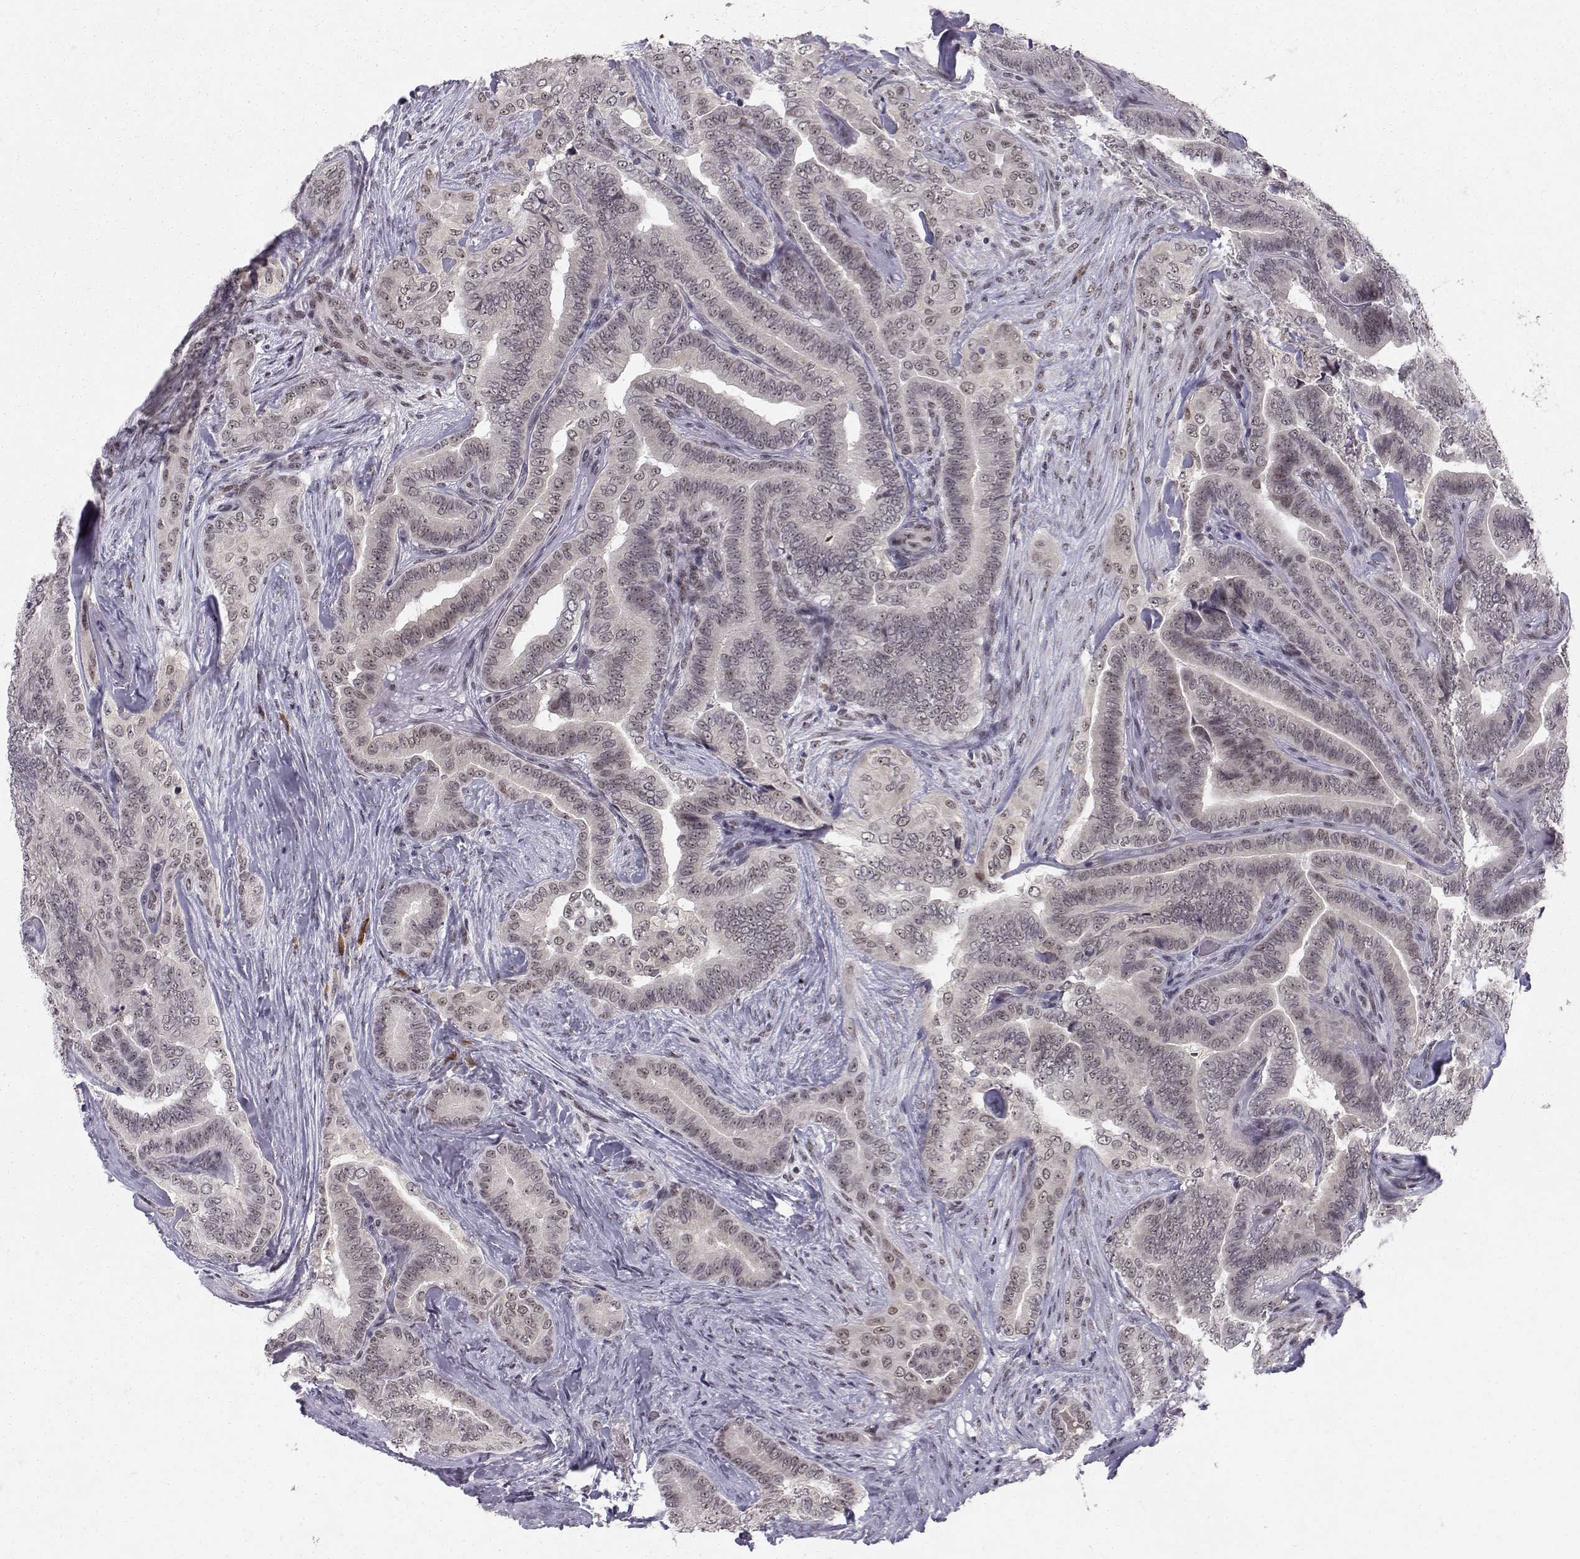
{"staining": {"intensity": "negative", "quantity": "none", "location": "none"}, "tissue": "thyroid cancer", "cell_type": "Tumor cells", "image_type": "cancer", "snomed": [{"axis": "morphology", "description": "Papillary adenocarcinoma, NOS"}, {"axis": "topography", "description": "Thyroid gland"}], "caption": "This is an immunohistochemistry photomicrograph of thyroid cancer (papillary adenocarcinoma). There is no positivity in tumor cells.", "gene": "RPP38", "patient": {"sex": "male", "age": 61}}